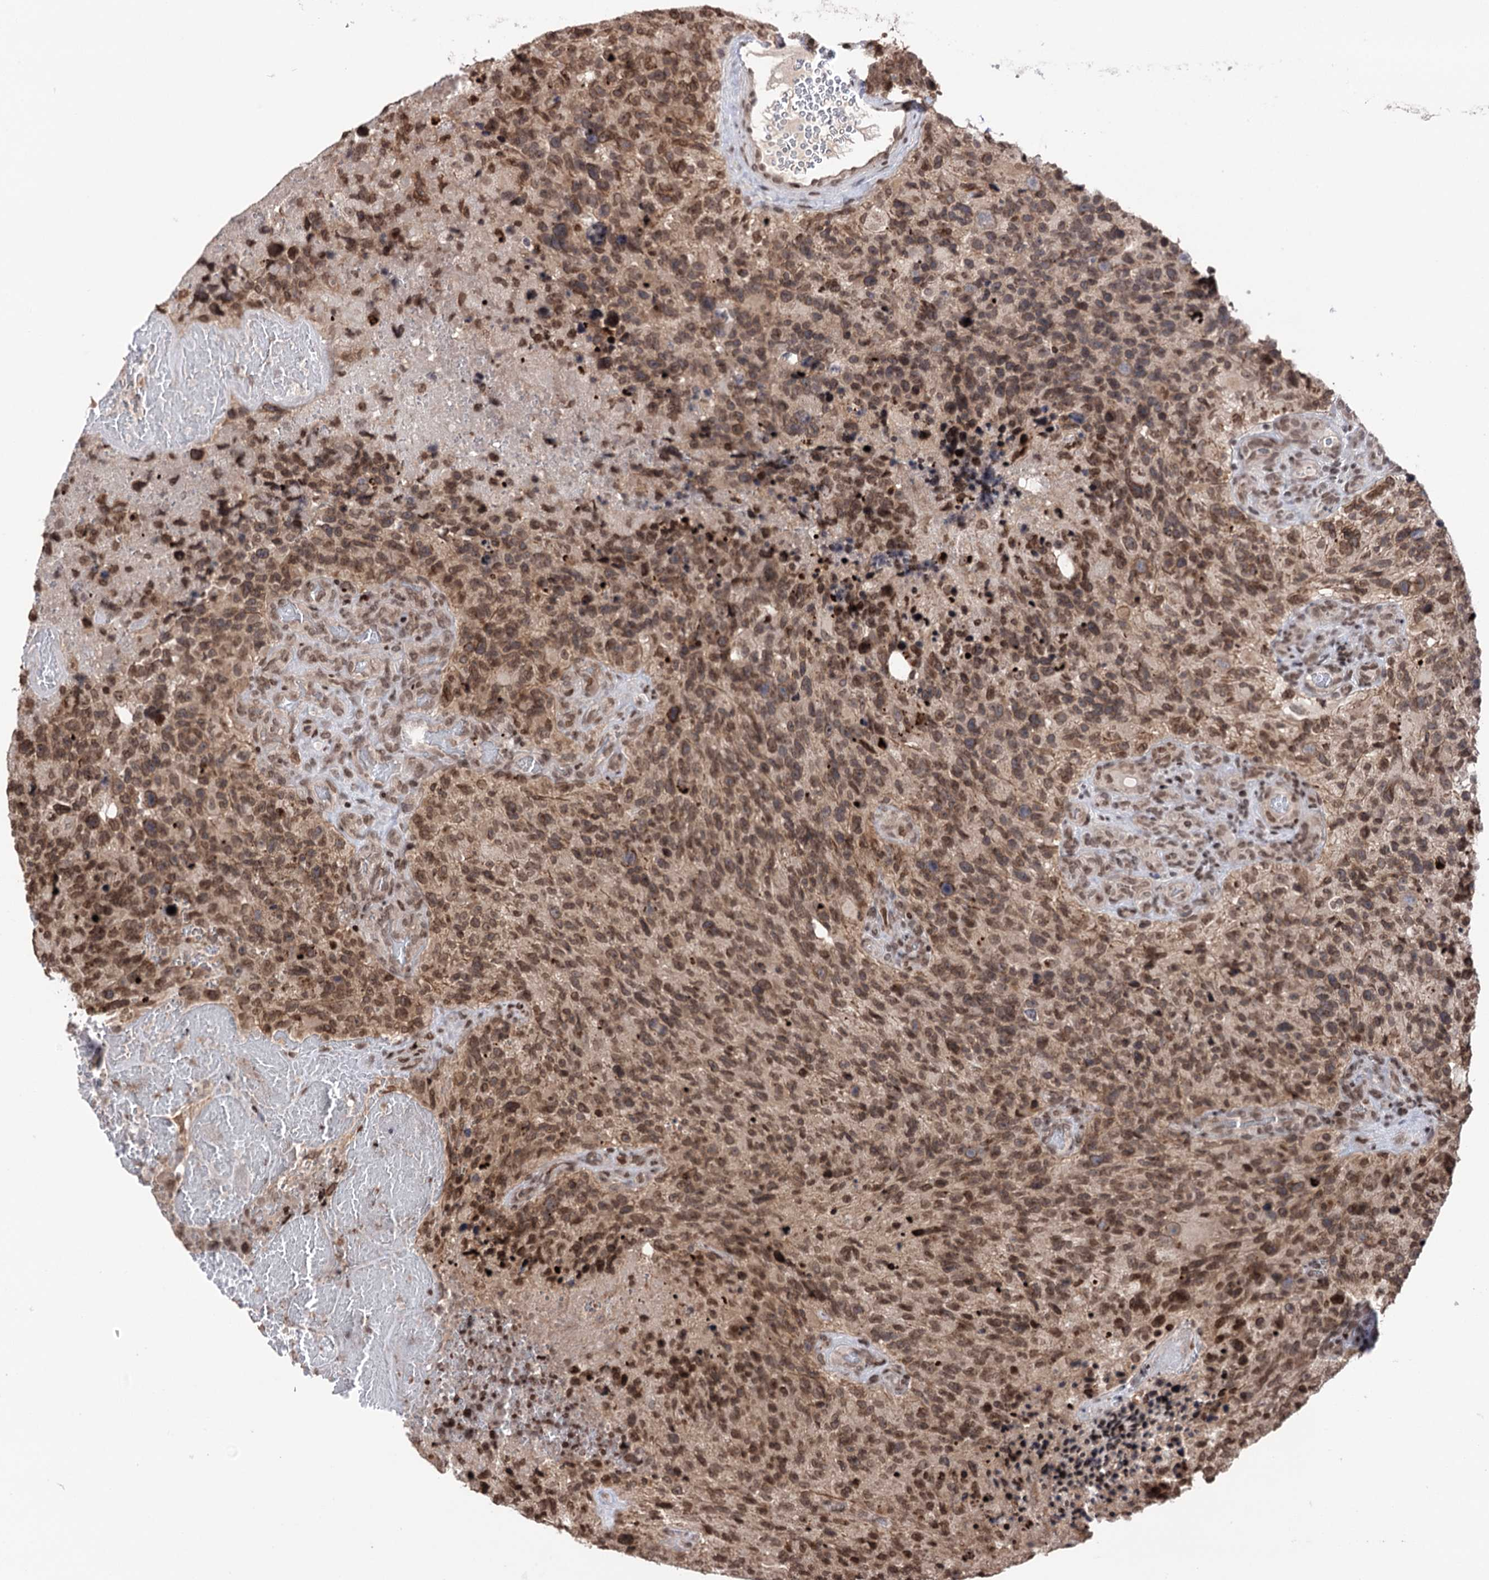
{"staining": {"intensity": "moderate", "quantity": ">75%", "location": "nuclear"}, "tissue": "glioma", "cell_type": "Tumor cells", "image_type": "cancer", "snomed": [{"axis": "morphology", "description": "Glioma, malignant, High grade"}, {"axis": "topography", "description": "Brain"}], "caption": "There is medium levels of moderate nuclear staining in tumor cells of malignant glioma (high-grade), as demonstrated by immunohistochemical staining (brown color).", "gene": "CCDC77", "patient": {"sex": "male", "age": 69}}